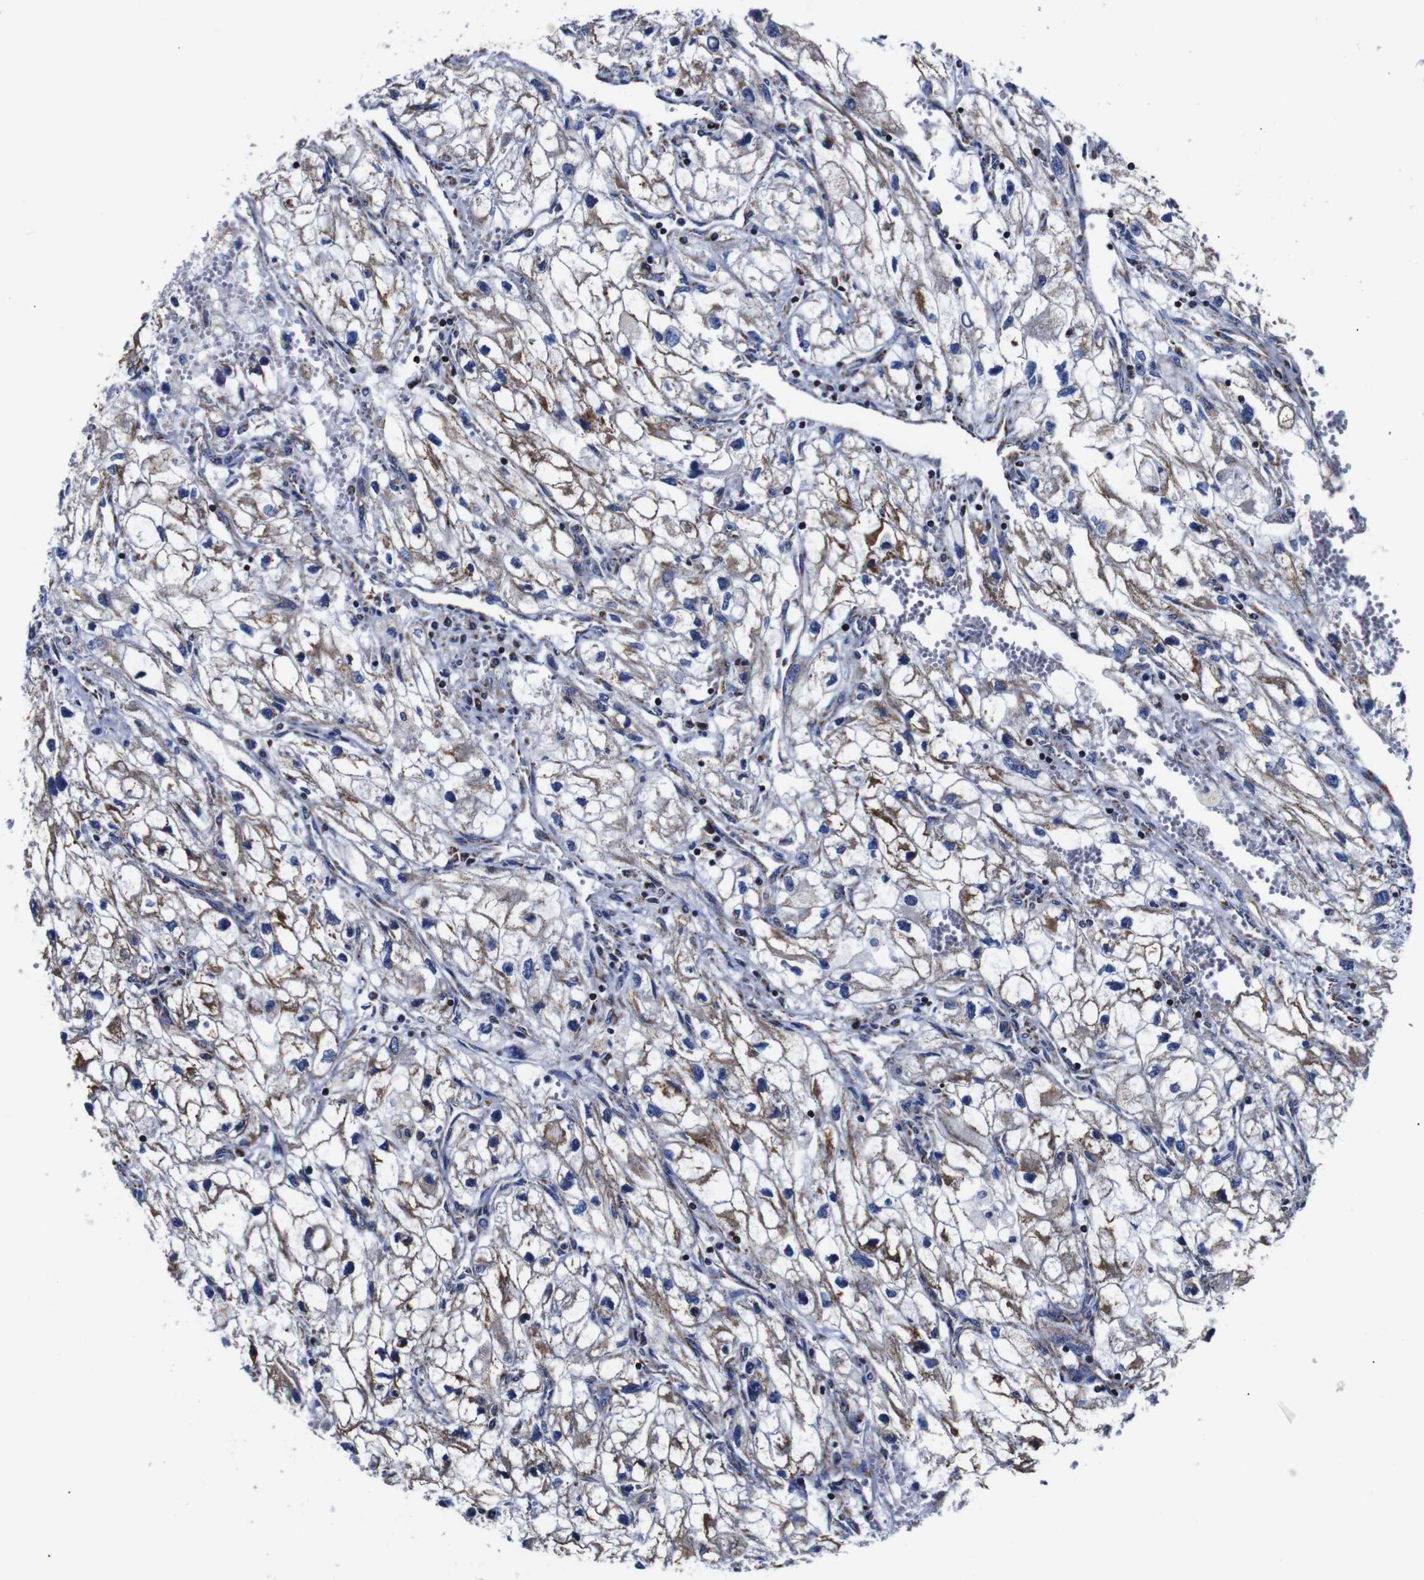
{"staining": {"intensity": "moderate", "quantity": ">75%", "location": "cytoplasmic/membranous"}, "tissue": "renal cancer", "cell_type": "Tumor cells", "image_type": "cancer", "snomed": [{"axis": "morphology", "description": "Adenocarcinoma, NOS"}, {"axis": "topography", "description": "Kidney"}], "caption": "IHC image of adenocarcinoma (renal) stained for a protein (brown), which exhibits medium levels of moderate cytoplasmic/membranous expression in approximately >75% of tumor cells.", "gene": "FKBP9", "patient": {"sex": "female", "age": 70}}